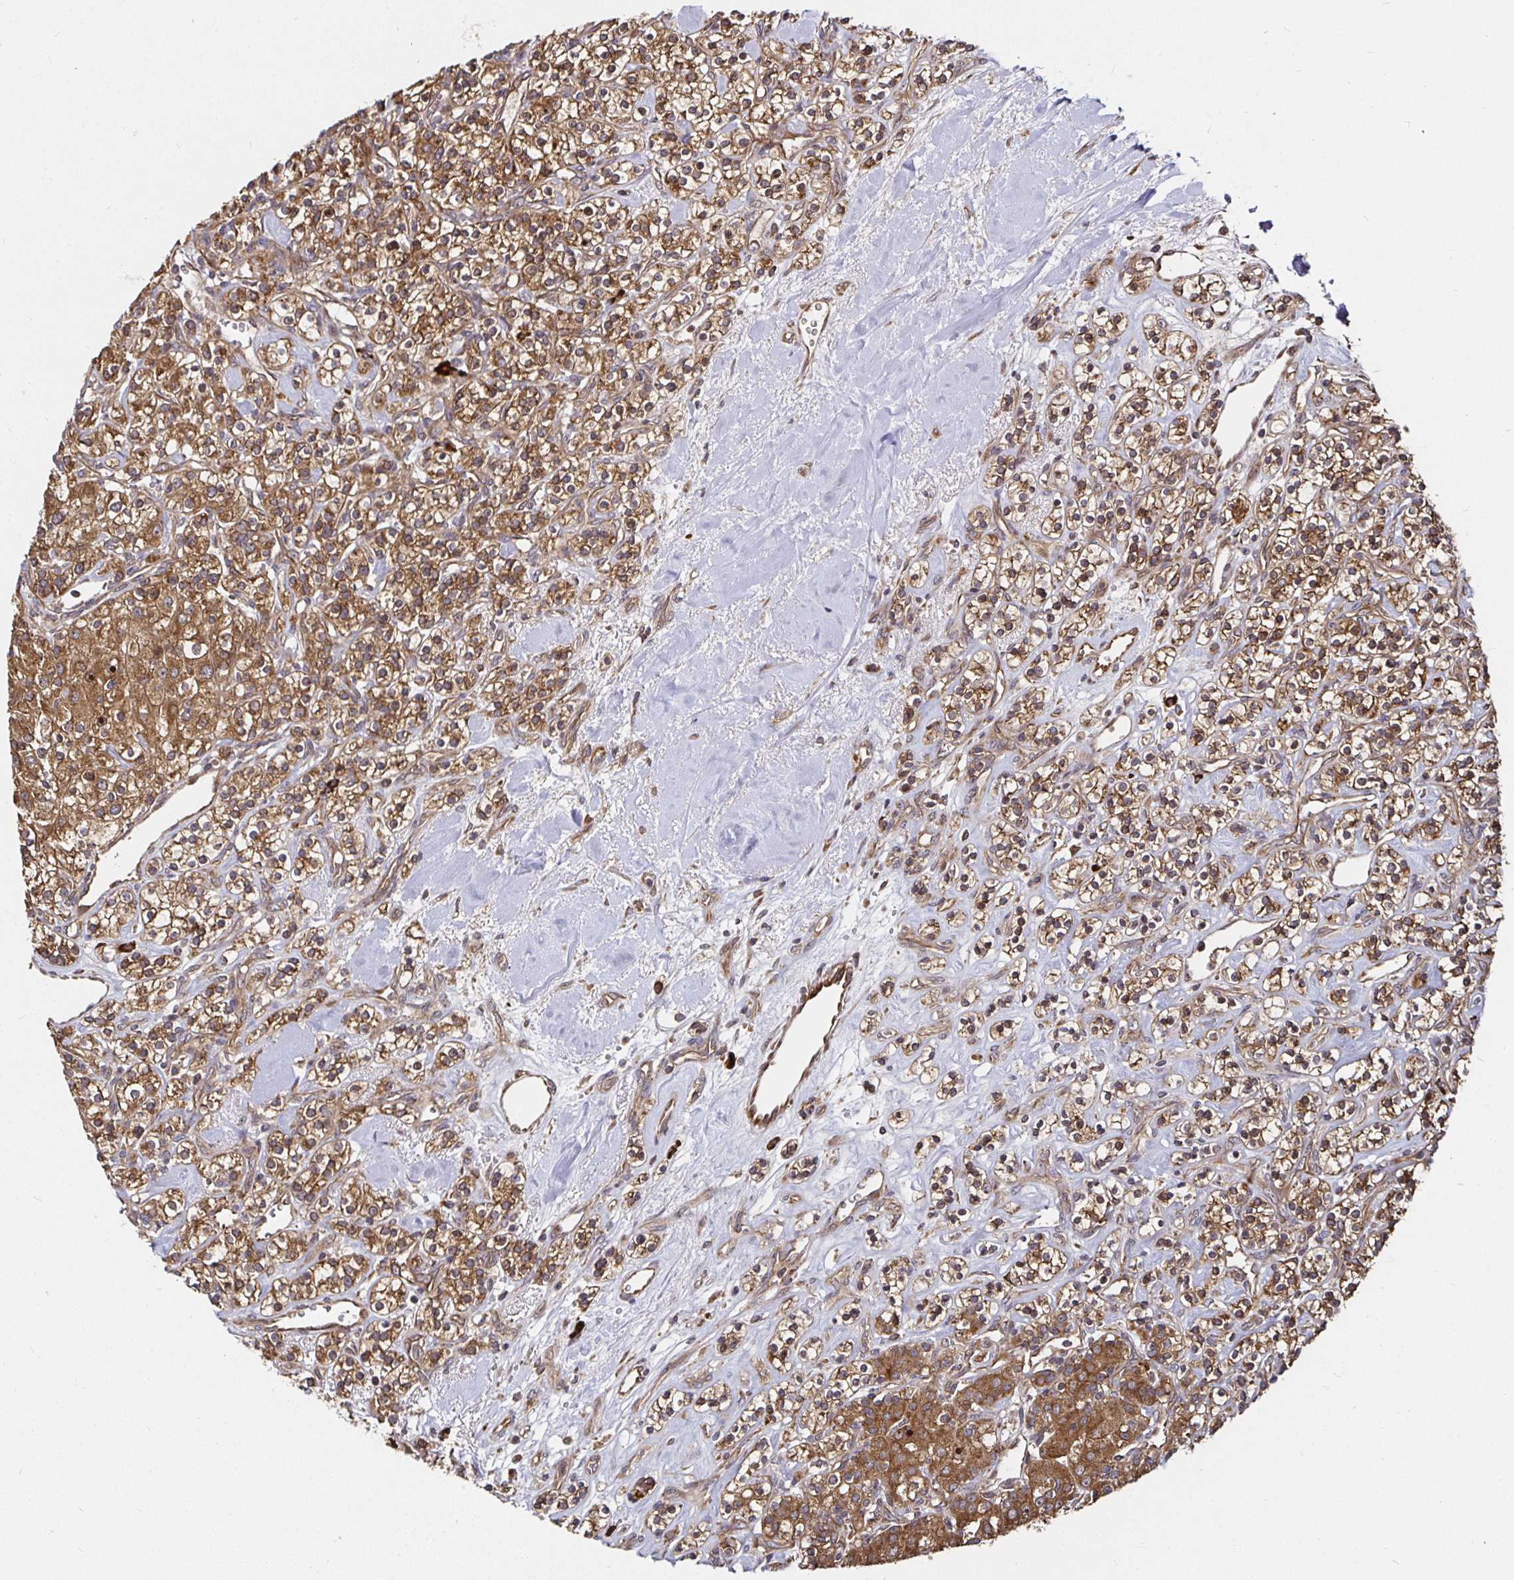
{"staining": {"intensity": "moderate", "quantity": ">75%", "location": "cytoplasmic/membranous"}, "tissue": "renal cancer", "cell_type": "Tumor cells", "image_type": "cancer", "snomed": [{"axis": "morphology", "description": "Adenocarcinoma, NOS"}, {"axis": "topography", "description": "Kidney"}], "caption": "About >75% of tumor cells in adenocarcinoma (renal) reveal moderate cytoplasmic/membranous protein positivity as visualized by brown immunohistochemical staining.", "gene": "MLST8", "patient": {"sex": "male", "age": 77}}